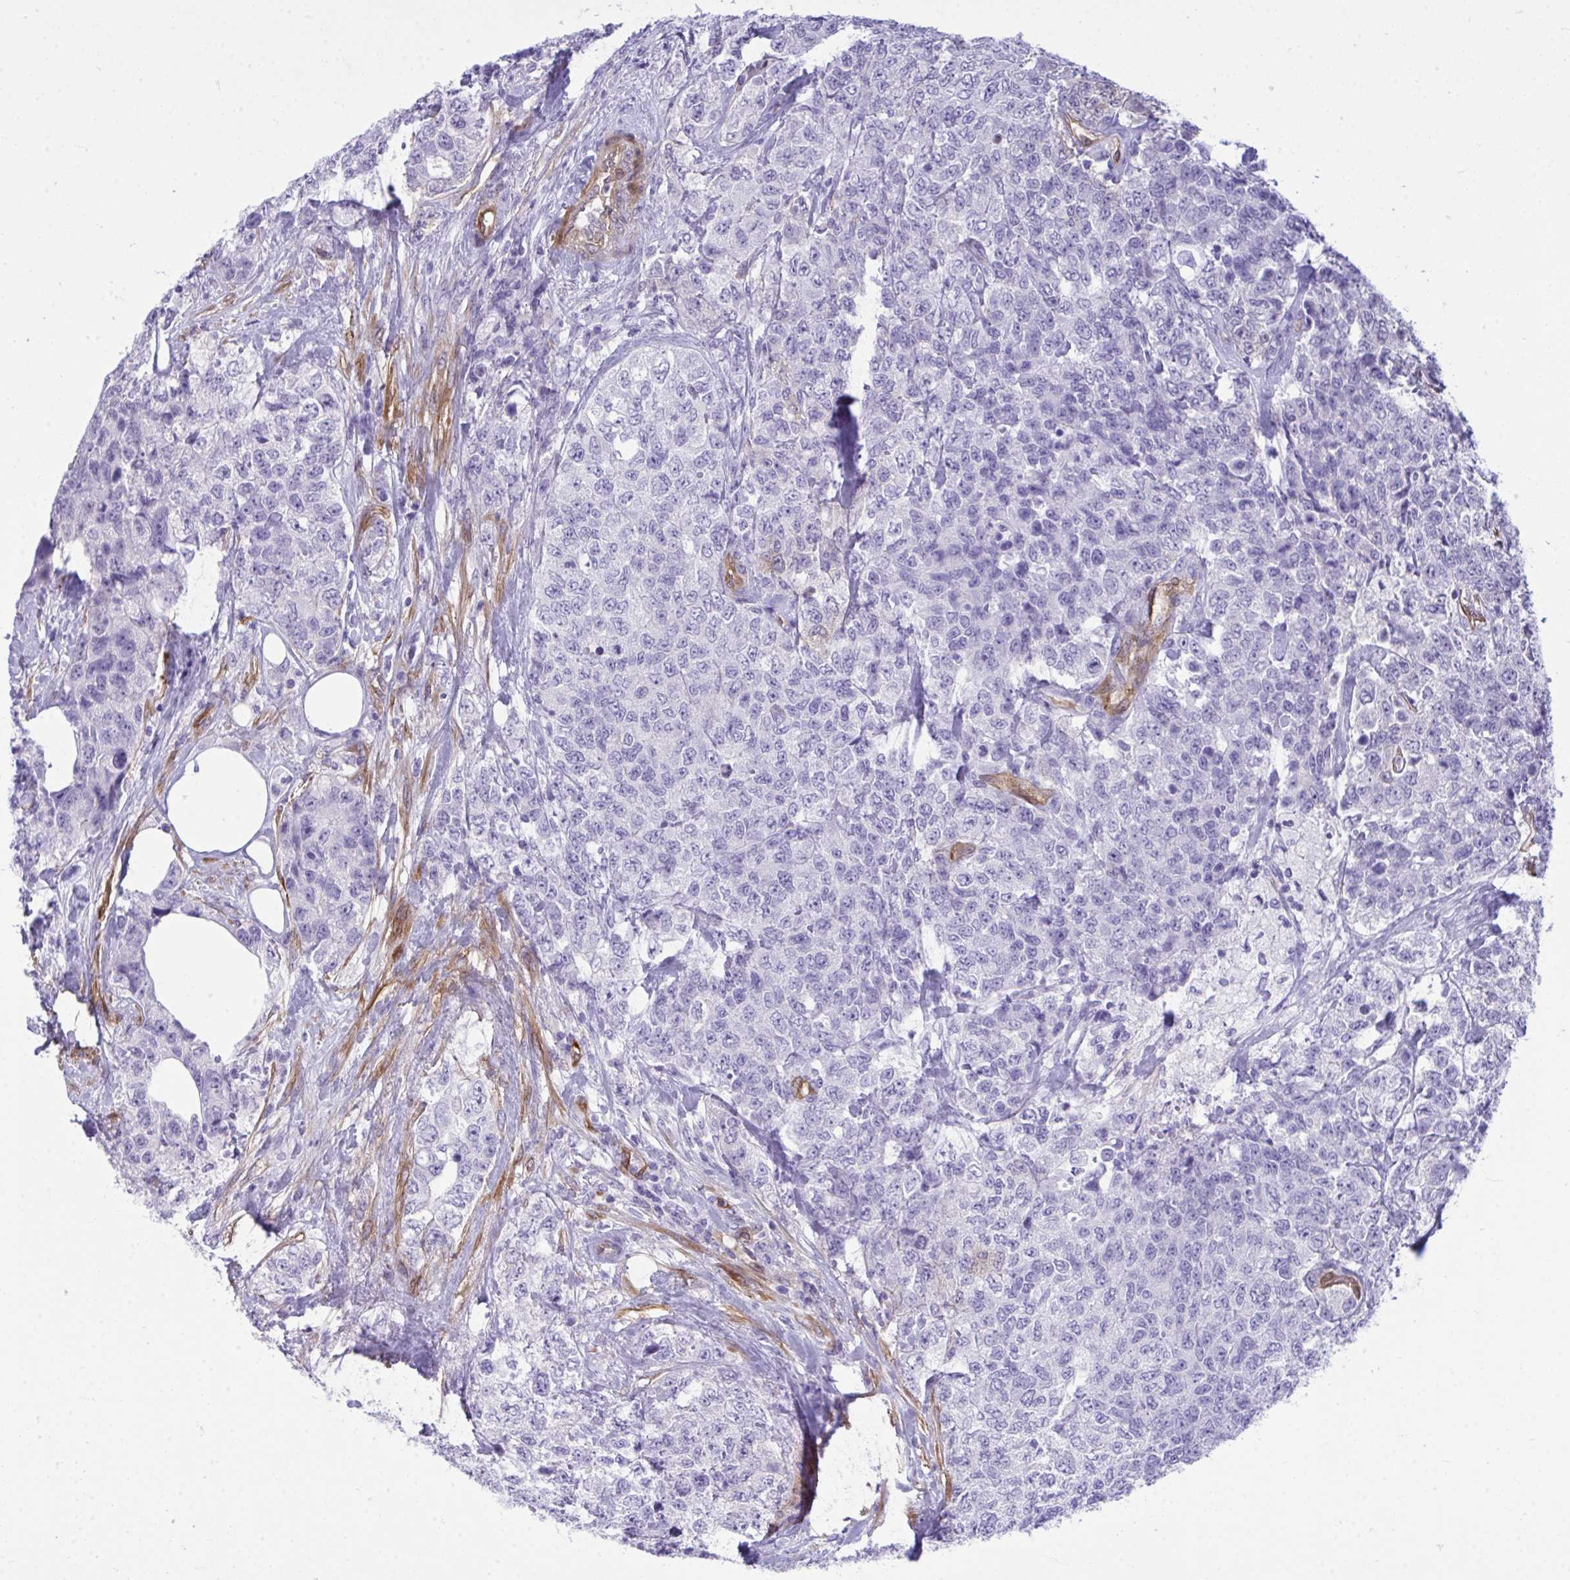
{"staining": {"intensity": "negative", "quantity": "none", "location": "none"}, "tissue": "urothelial cancer", "cell_type": "Tumor cells", "image_type": "cancer", "snomed": [{"axis": "morphology", "description": "Urothelial carcinoma, High grade"}, {"axis": "topography", "description": "Urinary bladder"}], "caption": "IHC image of neoplastic tissue: human urothelial carcinoma (high-grade) stained with DAB reveals no significant protein staining in tumor cells.", "gene": "LIMS2", "patient": {"sex": "female", "age": 78}}